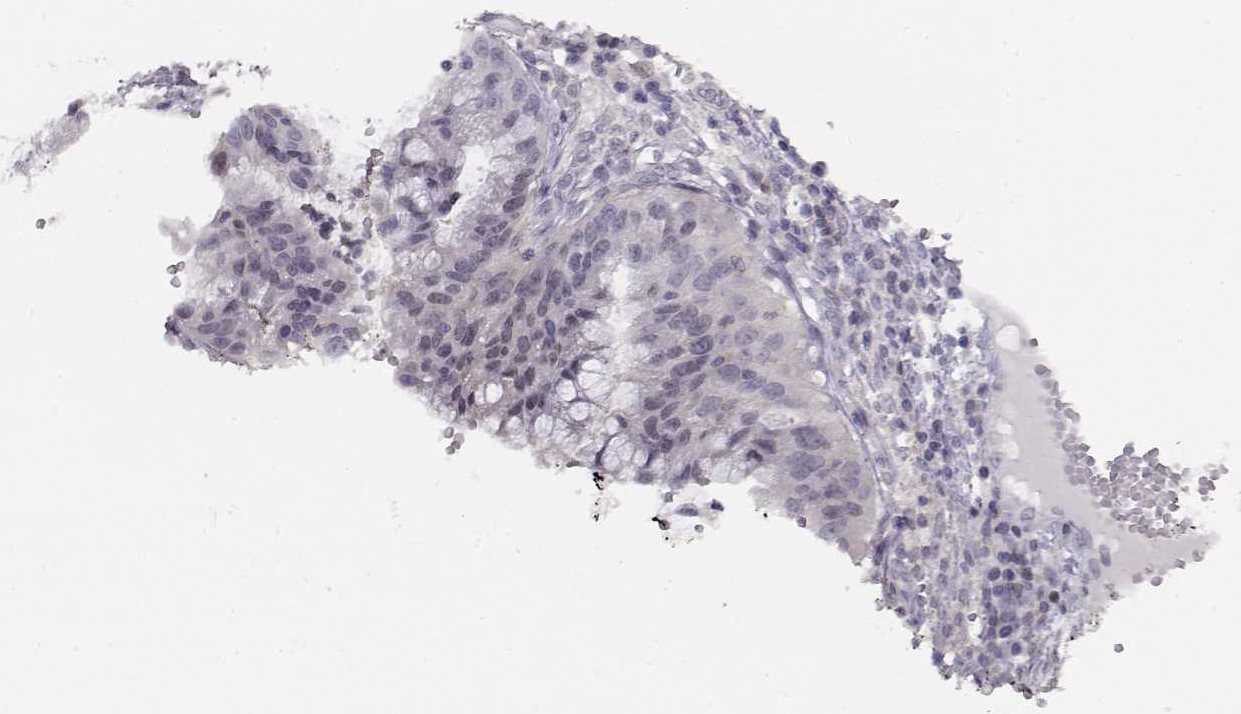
{"staining": {"intensity": "negative", "quantity": "none", "location": "none"}, "tissue": "cervical cancer", "cell_type": "Tumor cells", "image_type": "cancer", "snomed": [{"axis": "morphology", "description": "Adenocarcinoma, NOS"}, {"axis": "topography", "description": "Cervix"}], "caption": "Immunohistochemical staining of human cervical cancer (adenocarcinoma) reveals no significant staining in tumor cells. (Brightfield microscopy of DAB immunohistochemistry at high magnification).", "gene": "TEPP", "patient": {"sex": "female", "age": 34}}